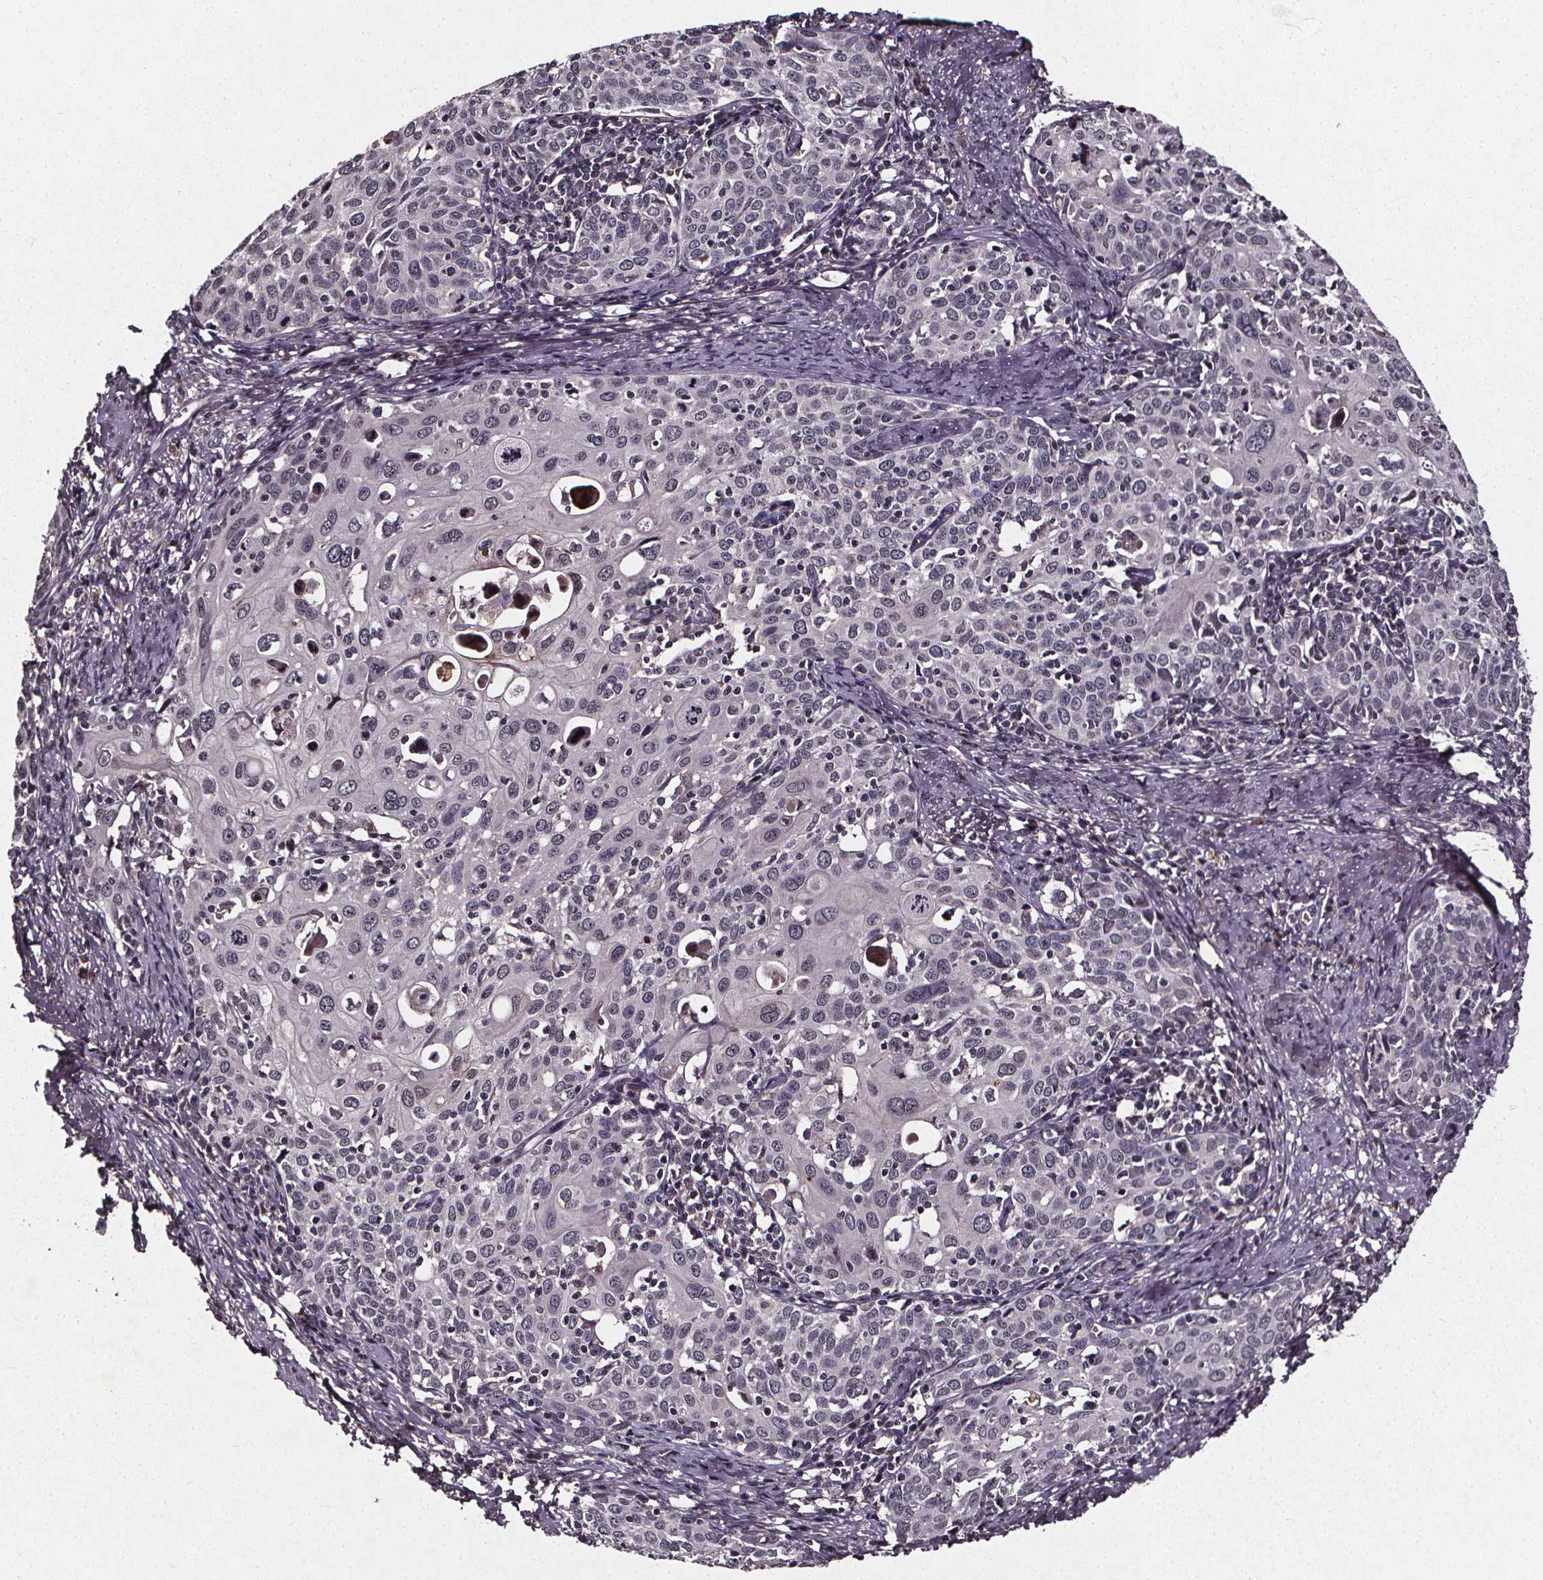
{"staining": {"intensity": "negative", "quantity": "none", "location": "none"}, "tissue": "cervical cancer", "cell_type": "Tumor cells", "image_type": "cancer", "snomed": [{"axis": "morphology", "description": "Squamous cell carcinoma, NOS"}, {"axis": "topography", "description": "Cervix"}], "caption": "DAB (3,3'-diaminobenzidine) immunohistochemical staining of human cervical cancer (squamous cell carcinoma) demonstrates no significant positivity in tumor cells.", "gene": "SPAG8", "patient": {"sex": "female", "age": 62}}